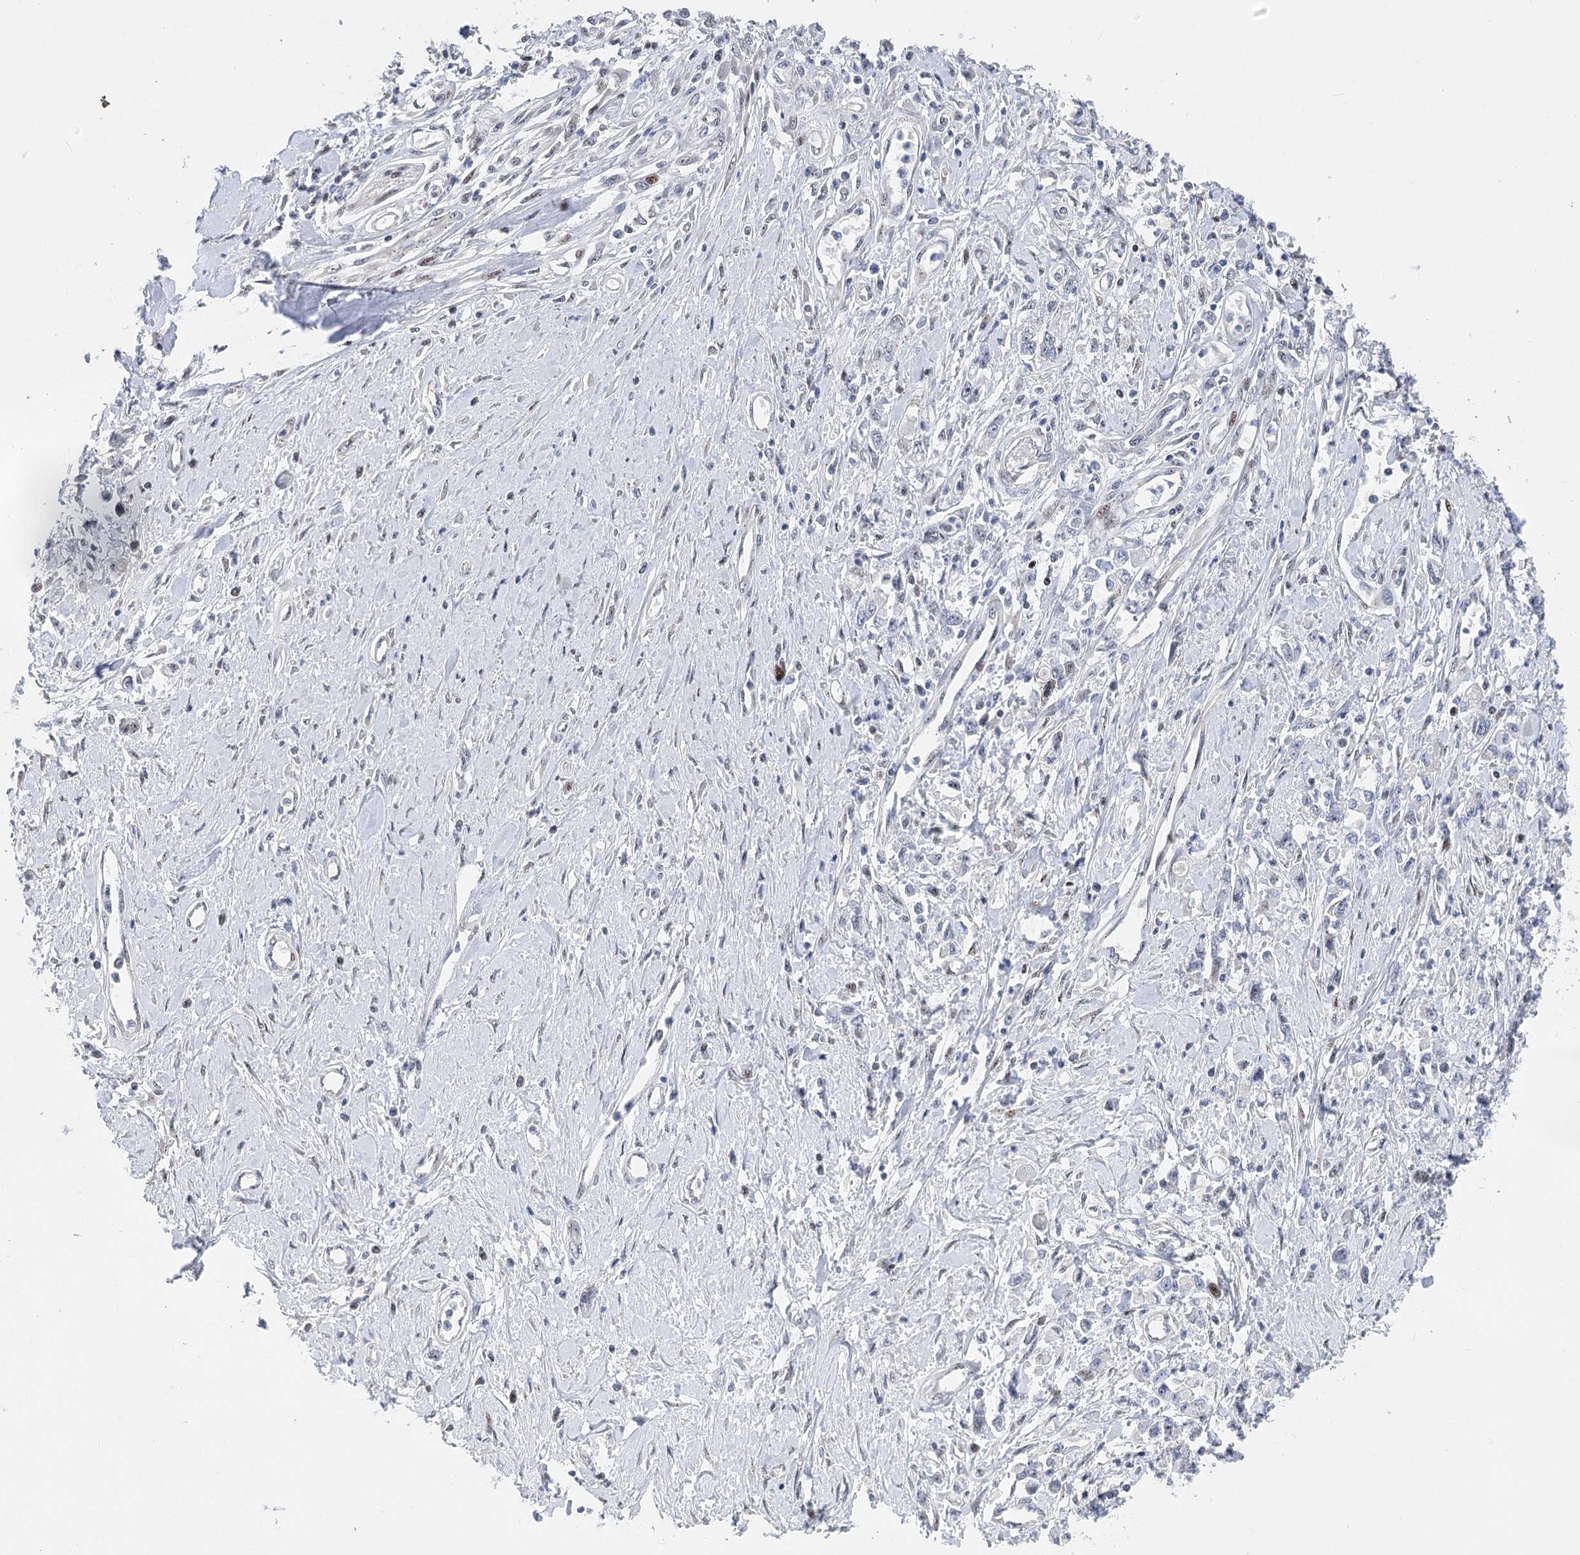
{"staining": {"intensity": "negative", "quantity": "none", "location": "none"}, "tissue": "stomach cancer", "cell_type": "Tumor cells", "image_type": "cancer", "snomed": [{"axis": "morphology", "description": "Adenocarcinoma, NOS"}, {"axis": "topography", "description": "Stomach"}], "caption": "Stomach adenocarcinoma stained for a protein using immunohistochemistry reveals no positivity tumor cells.", "gene": "CAMTA1", "patient": {"sex": "female", "age": 76}}